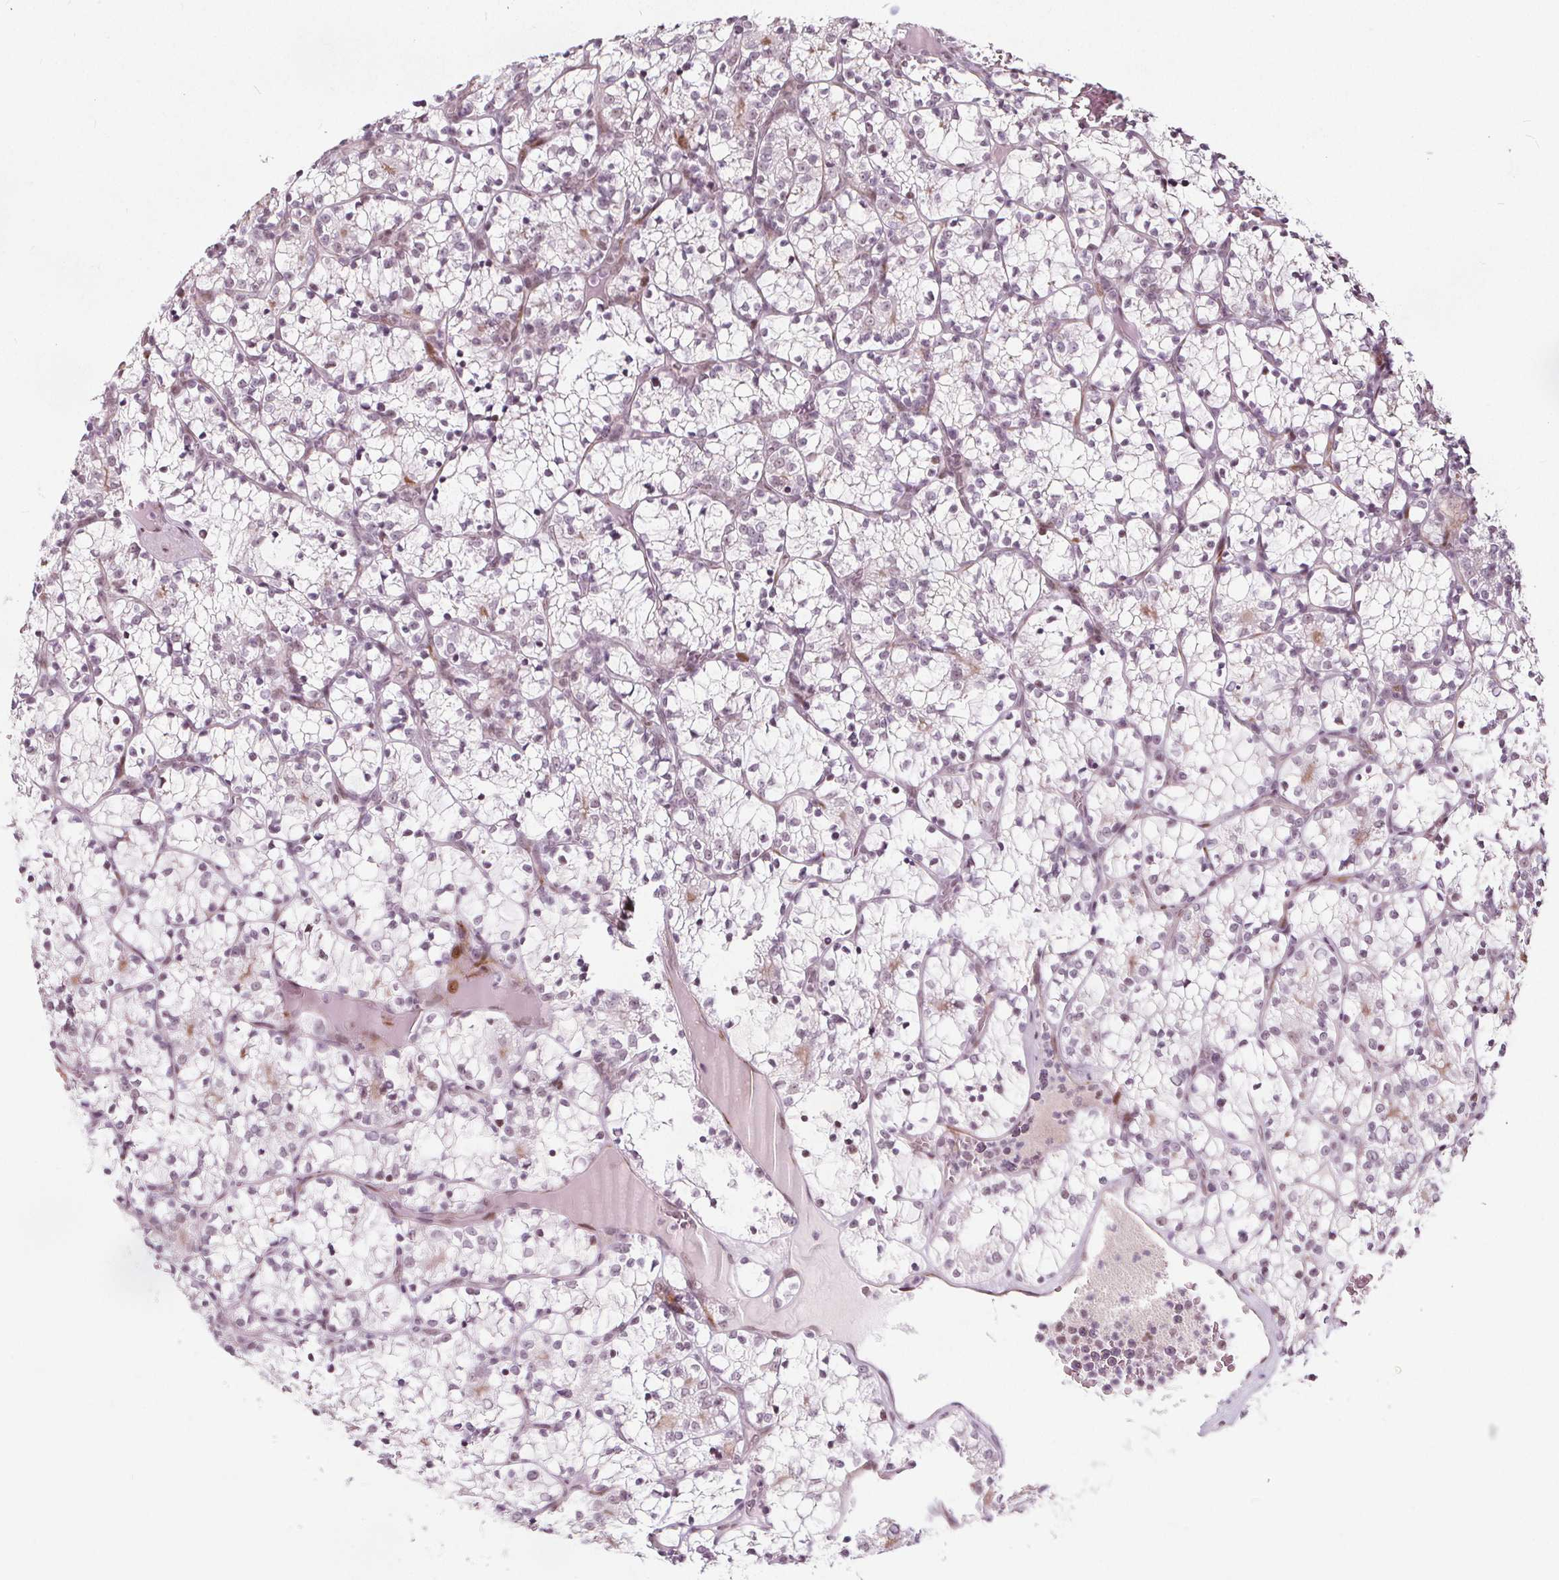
{"staining": {"intensity": "negative", "quantity": "none", "location": "none"}, "tissue": "renal cancer", "cell_type": "Tumor cells", "image_type": "cancer", "snomed": [{"axis": "morphology", "description": "Adenocarcinoma, NOS"}, {"axis": "topography", "description": "Kidney"}], "caption": "Tumor cells are negative for brown protein staining in renal cancer (adenocarcinoma). Brightfield microscopy of immunohistochemistry (IHC) stained with DAB (brown) and hematoxylin (blue), captured at high magnification.", "gene": "TAF6L", "patient": {"sex": "female", "age": 69}}